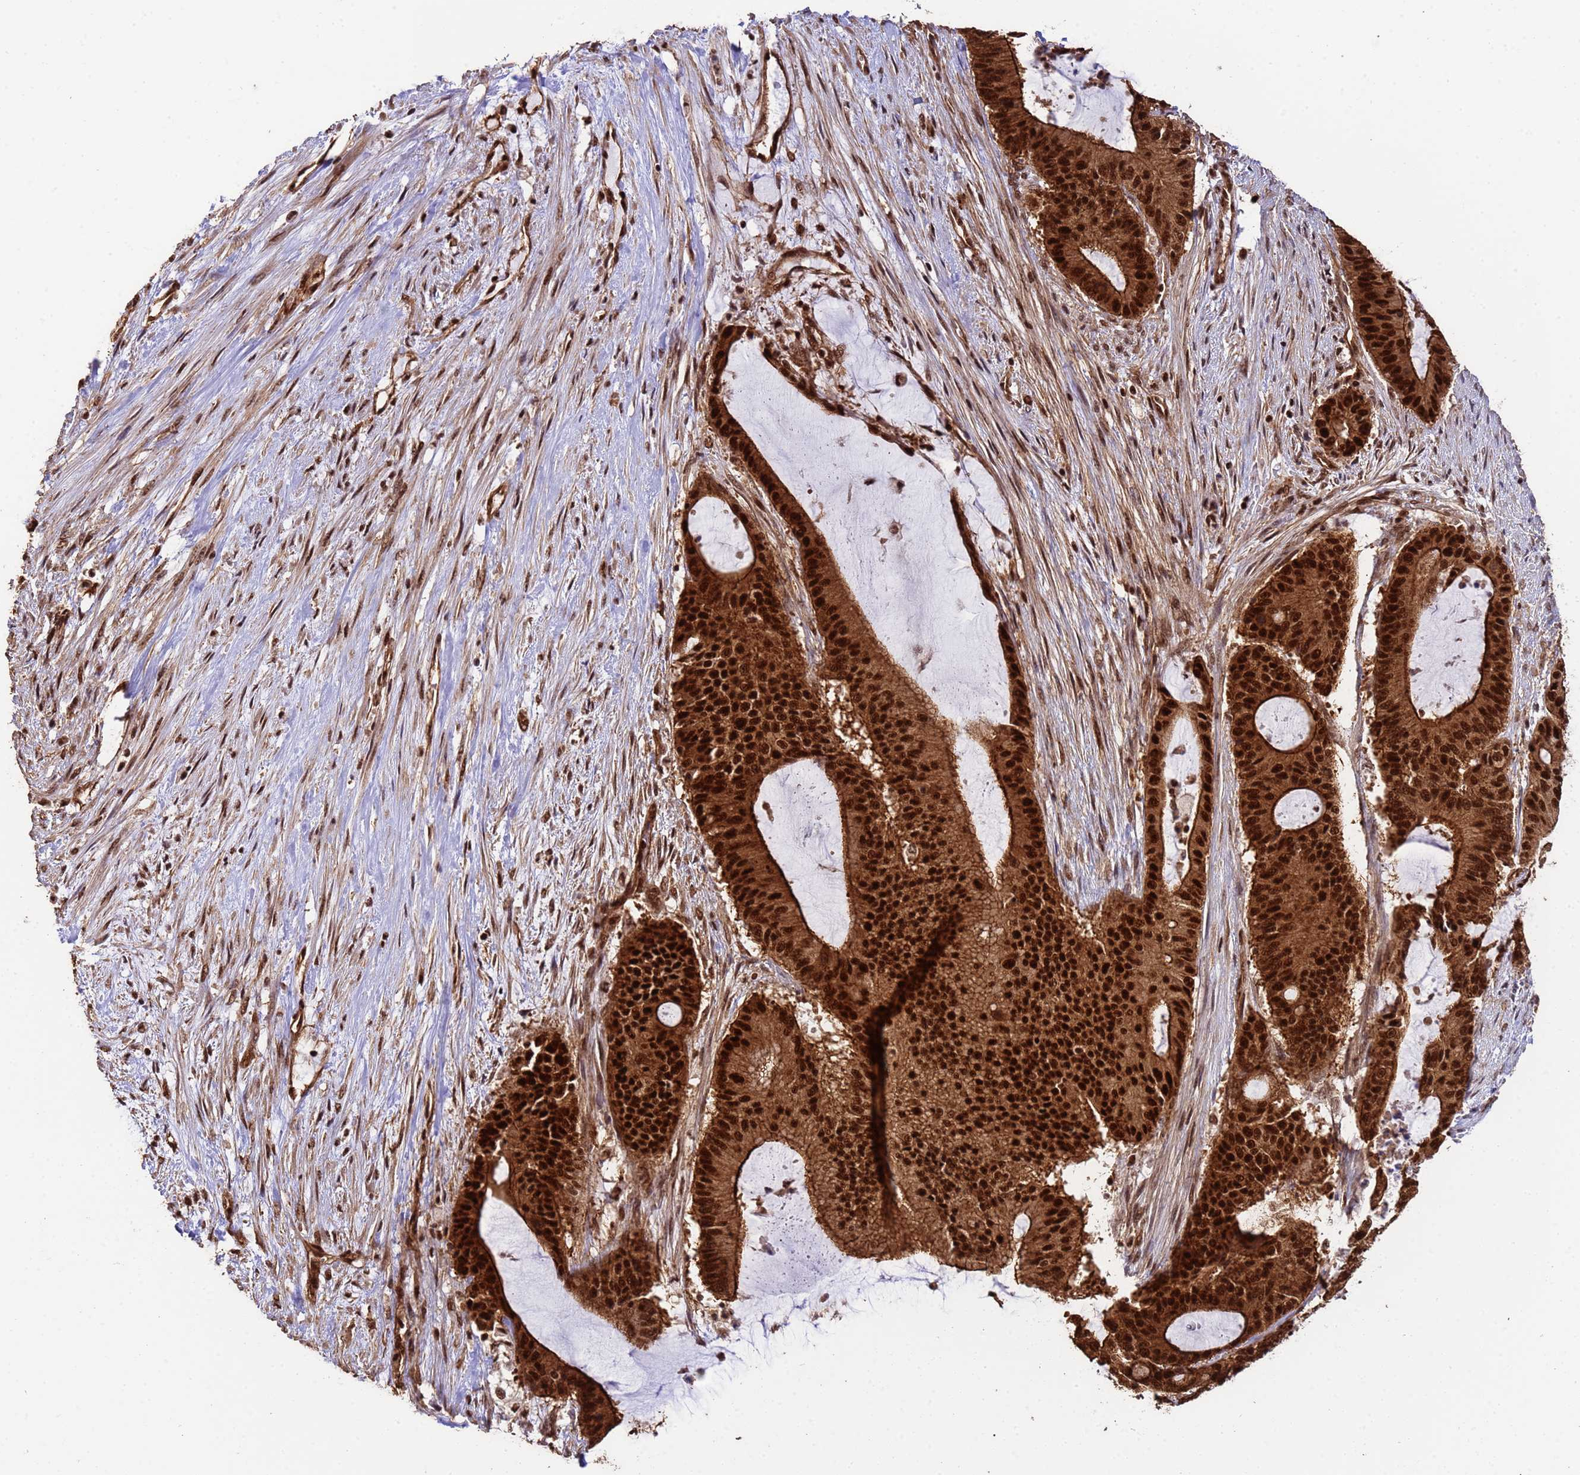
{"staining": {"intensity": "strong", "quantity": ">75%", "location": "cytoplasmic/membranous,nuclear"}, "tissue": "liver cancer", "cell_type": "Tumor cells", "image_type": "cancer", "snomed": [{"axis": "morphology", "description": "Normal tissue, NOS"}, {"axis": "morphology", "description": "Cholangiocarcinoma"}, {"axis": "topography", "description": "Liver"}, {"axis": "topography", "description": "Peripheral nerve tissue"}], "caption": "DAB immunohistochemical staining of human liver cancer reveals strong cytoplasmic/membranous and nuclear protein staining in about >75% of tumor cells.", "gene": "SYF2", "patient": {"sex": "female", "age": 73}}